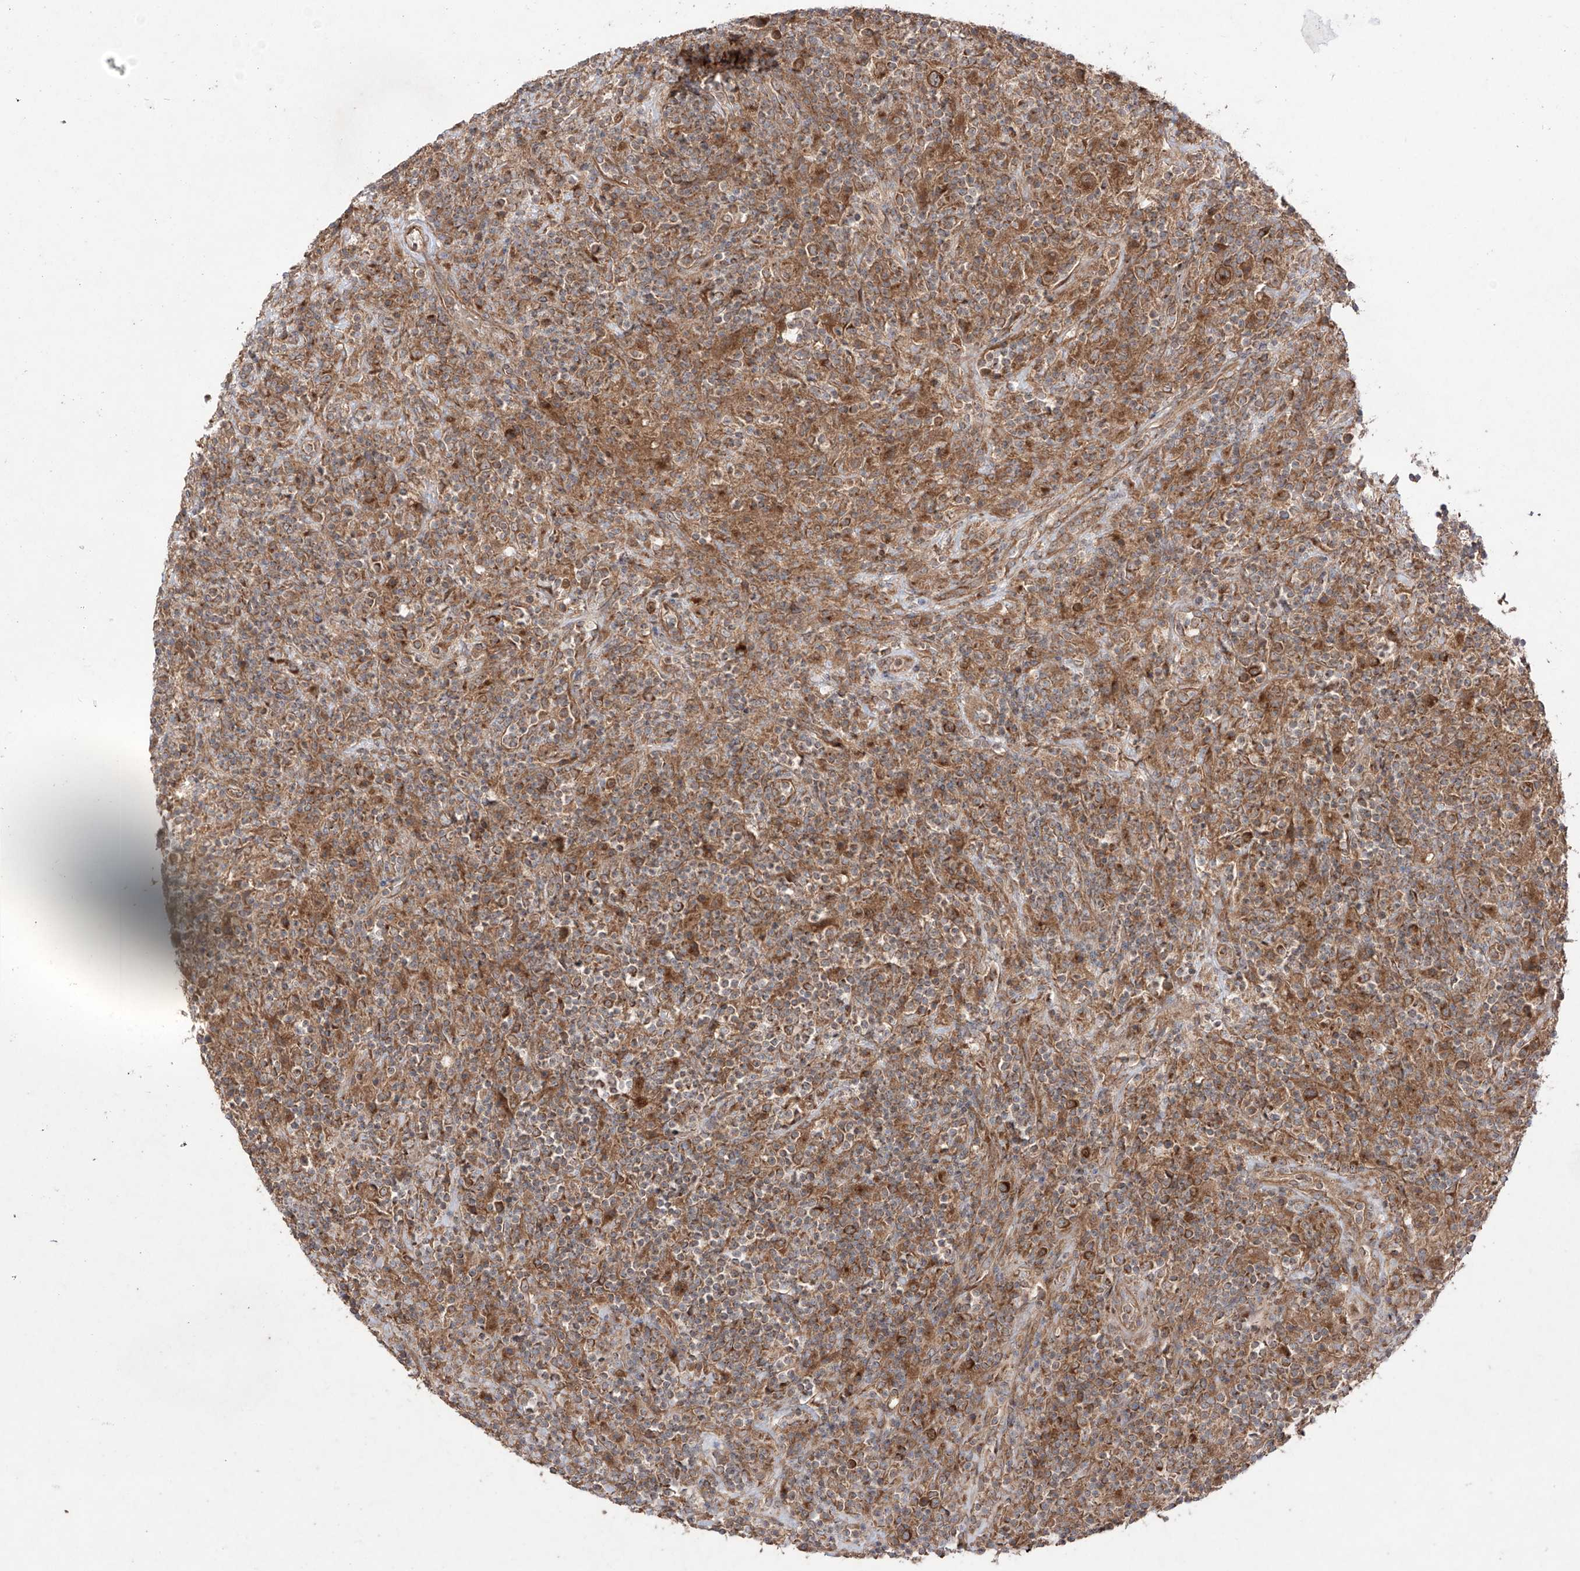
{"staining": {"intensity": "moderate", "quantity": ">75%", "location": "cytoplasmic/membranous"}, "tissue": "lymphoma", "cell_type": "Tumor cells", "image_type": "cancer", "snomed": [{"axis": "morphology", "description": "Hodgkin's disease, NOS"}, {"axis": "topography", "description": "Lymph node"}], "caption": "Immunohistochemistry (DAB) staining of lymphoma shows moderate cytoplasmic/membranous protein positivity in about >75% of tumor cells.", "gene": "YKT6", "patient": {"sex": "male", "age": 70}}